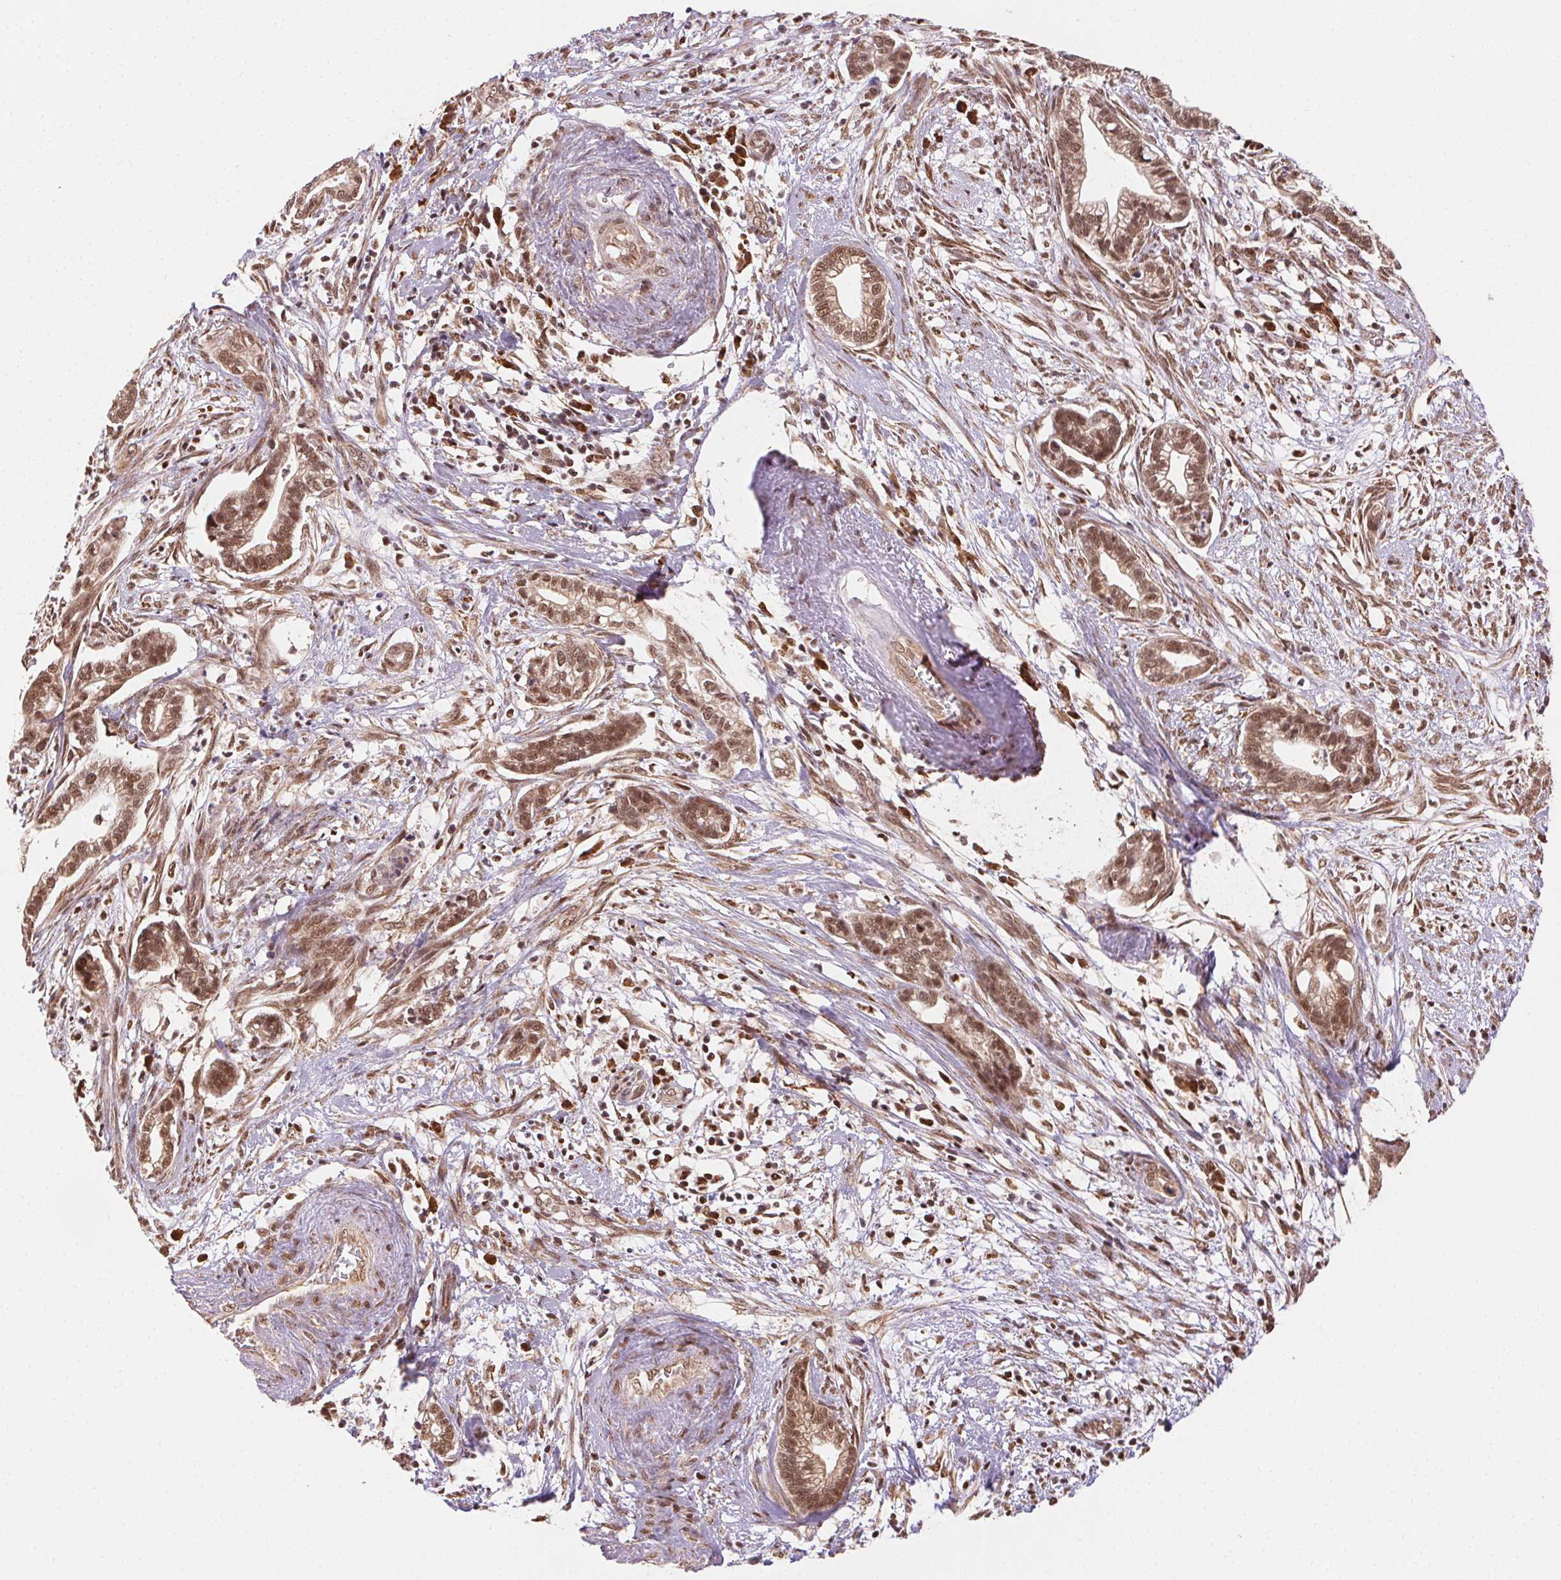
{"staining": {"intensity": "moderate", "quantity": ">75%", "location": "nuclear"}, "tissue": "cervical cancer", "cell_type": "Tumor cells", "image_type": "cancer", "snomed": [{"axis": "morphology", "description": "Adenocarcinoma, NOS"}, {"axis": "topography", "description": "Cervix"}], "caption": "Immunohistochemistry staining of adenocarcinoma (cervical), which displays medium levels of moderate nuclear positivity in about >75% of tumor cells indicating moderate nuclear protein expression. The staining was performed using DAB (brown) for protein detection and nuclei were counterstained in hematoxylin (blue).", "gene": "TREML4", "patient": {"sex": "female", "age": 62}}